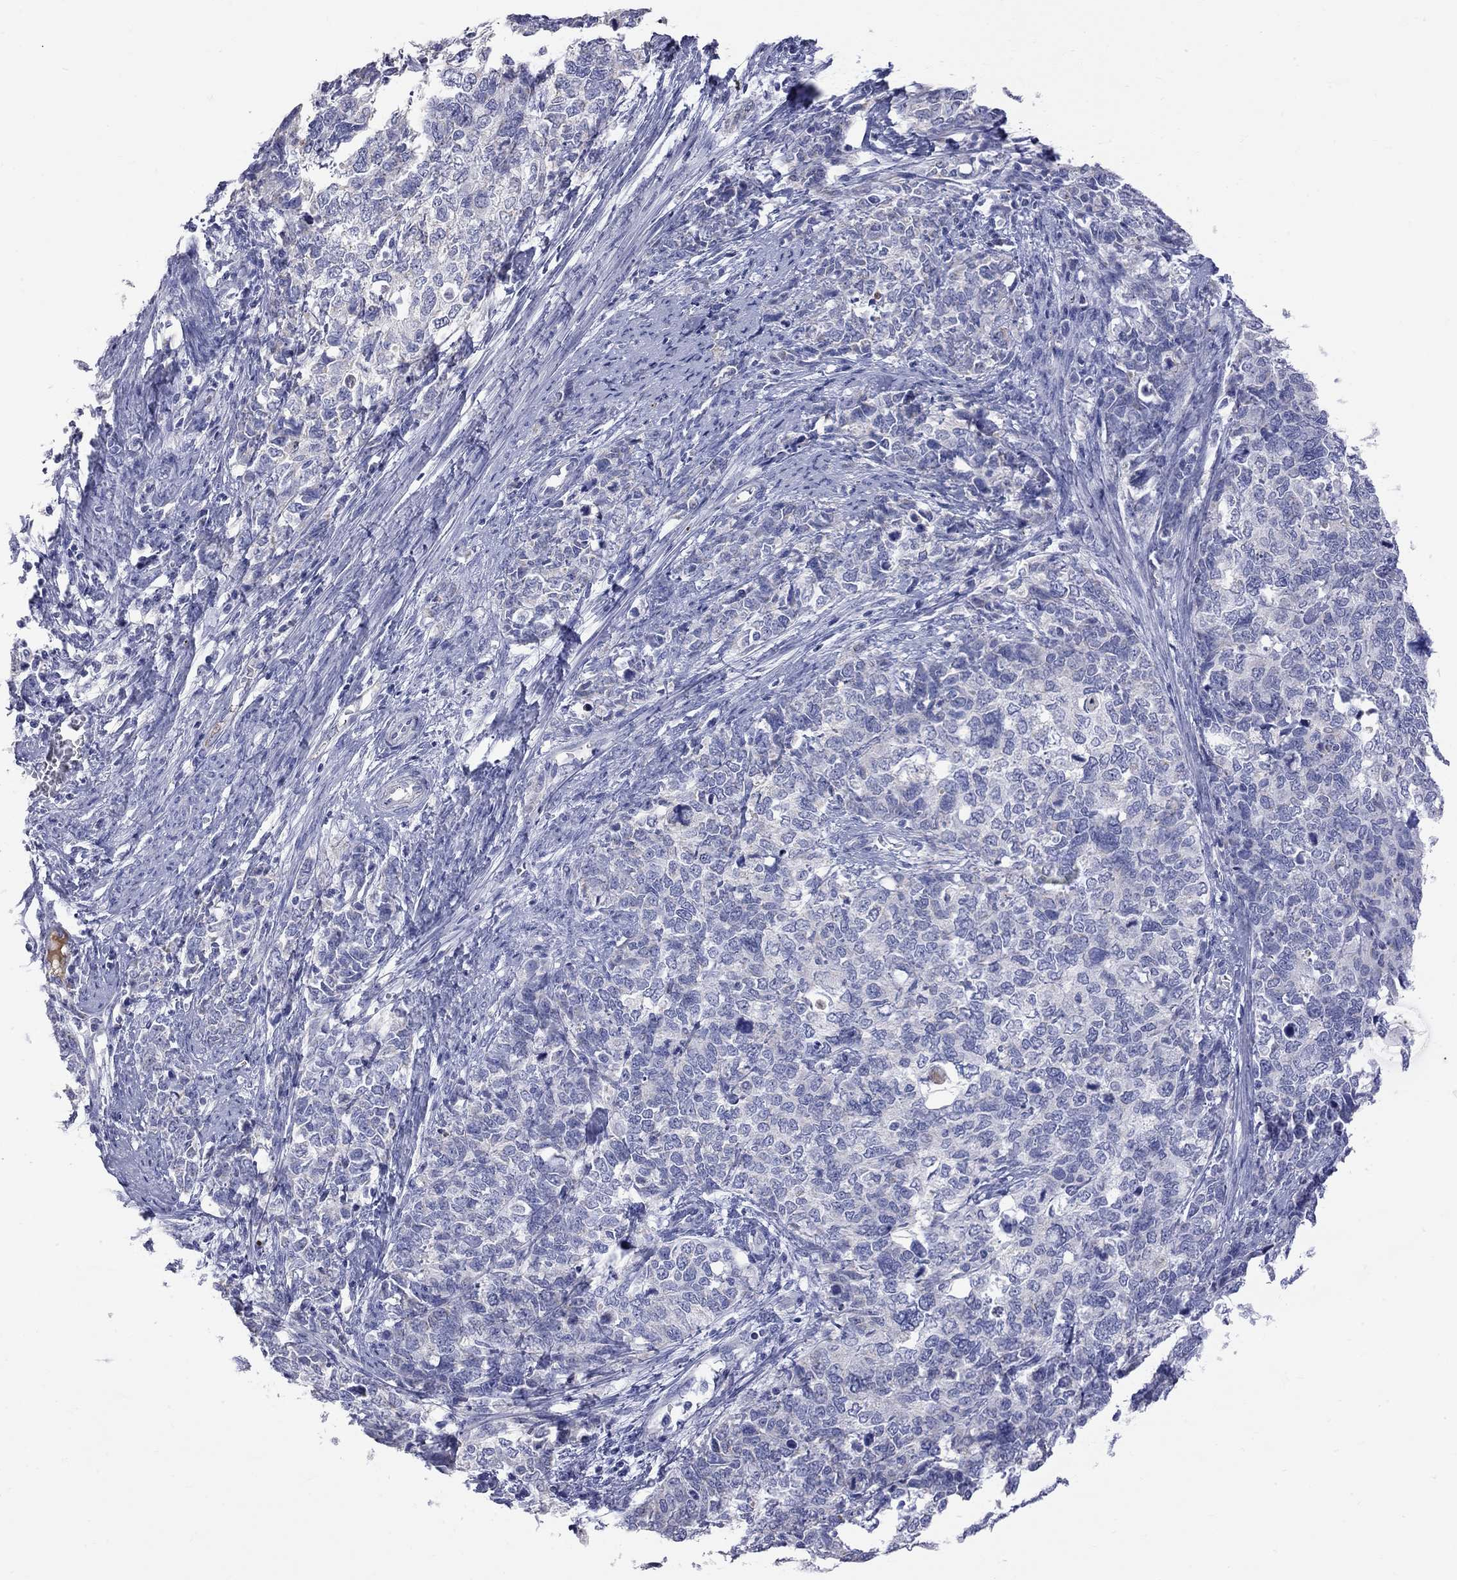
{"staining": {"intensity": "negative", "quantity": "none", "location": "none"}, "tissue": "cervical cancer", "cell_type": "Tumor cells", "image_type": "cancer", "snomed": [{"axis": "morphology", "description": "Squamous cell carcinoma, NOS"}, {"axis": "topography", "description": "Cervix"}], "caption": "Cervical cancer was stained to show a protein in brown. There is no significant positivity in tumor cells. (DAB (3,3'-diaminobenzidine) immunohistochemistry with hematoxylin counter stain).", "gene": "KCND2", "patient": {"sex": "female", "age": 63}}